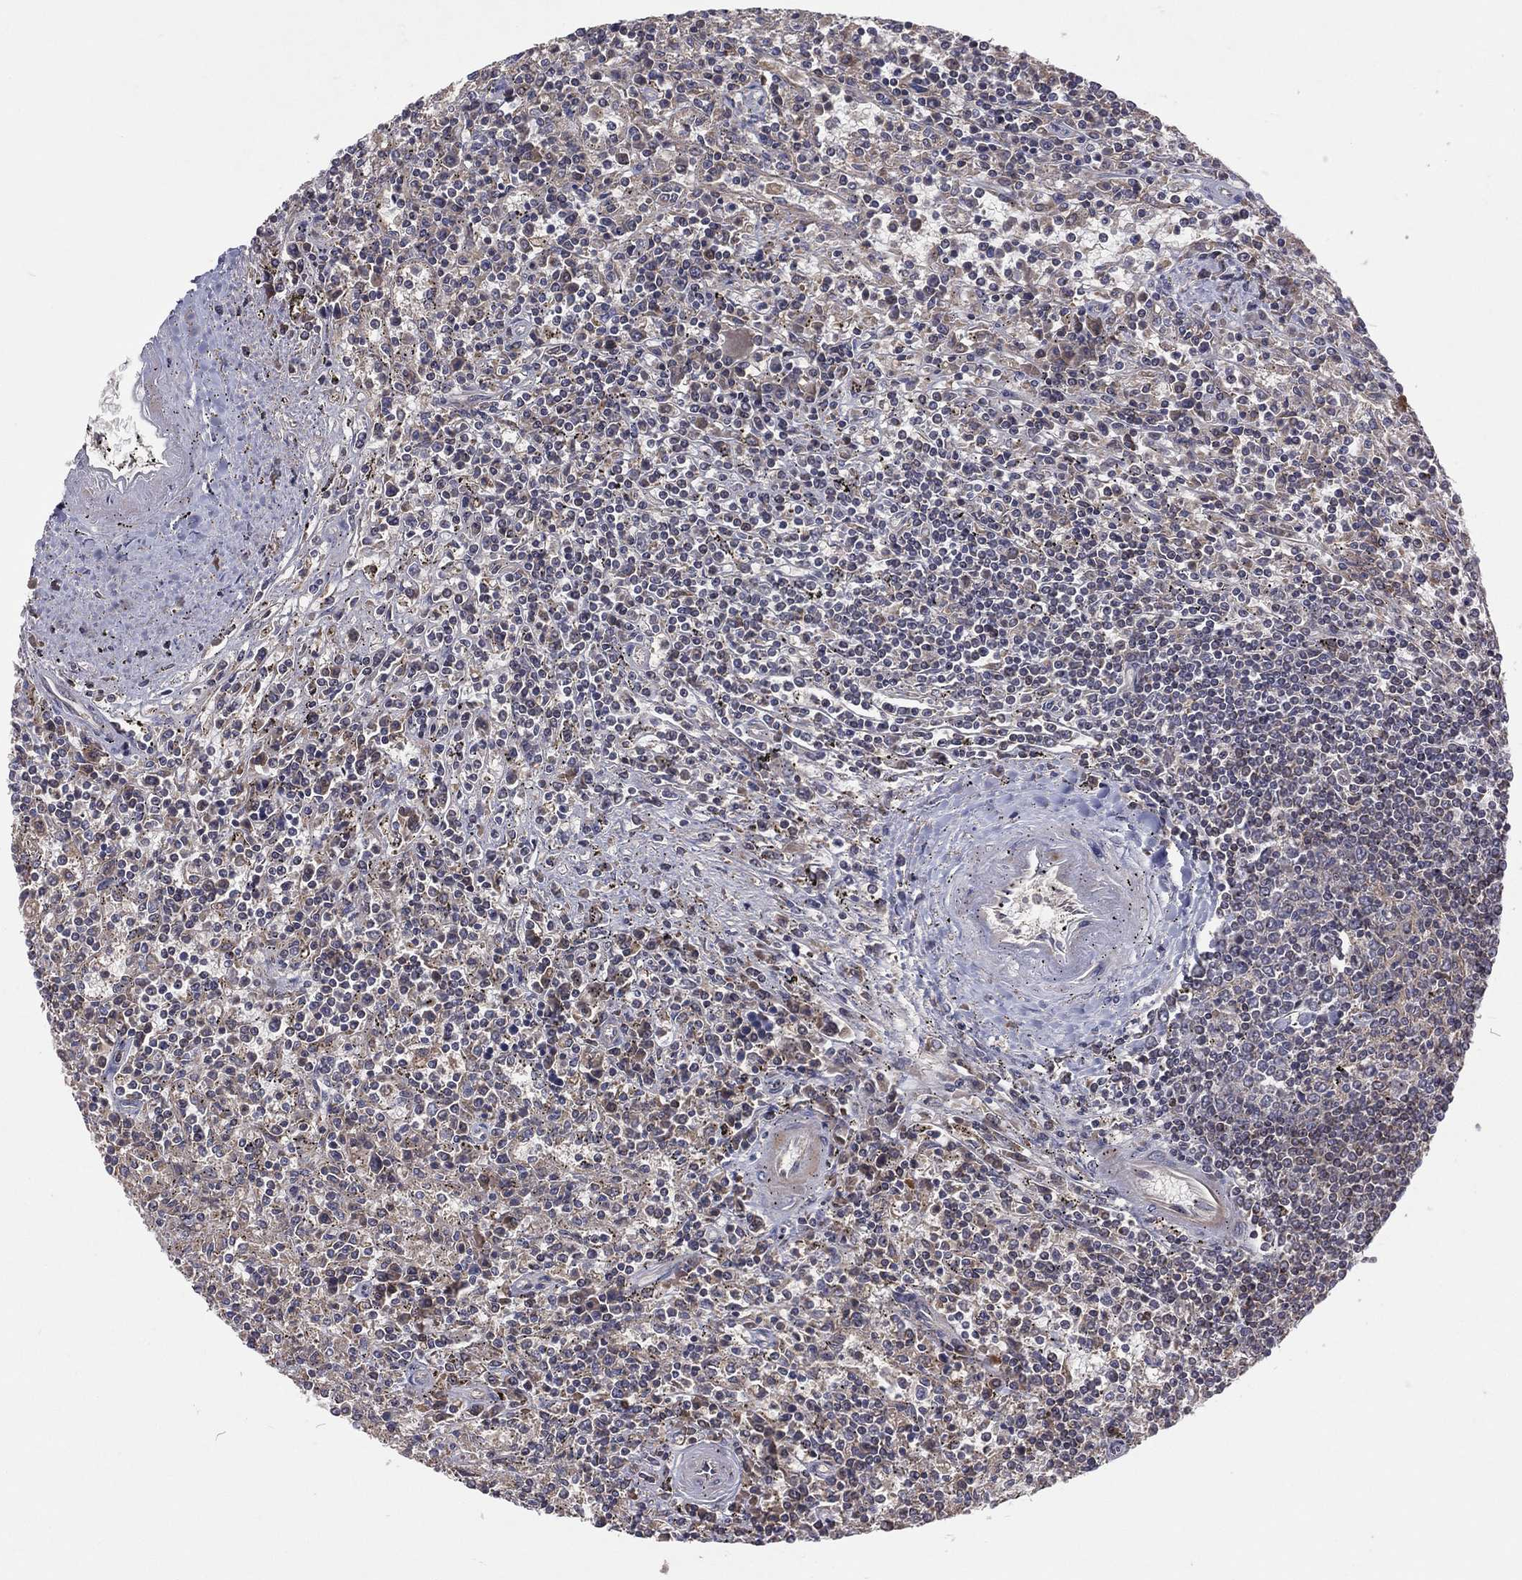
{"staining": {"intensity": "moderate", "quantity": "<25%", "location": "cytoplasmic/membranous"}, "tissue": "lymphoma", "cell_type": "Tumor cells", "image_type": "cancer", "snomed": [{"axis": "morphology", "description": "Malignant lymphoma, non-Hodgkin's type, Low grade"}, {"axis": "topography", "description": "Spleen"}], "caption": "High-power microscopy captured an immunohistochemistry photomicrograph of lymphoma, revealing moderate cytoplasmic/membranous staining in about <25% of tumor cells.", "gene": "STARD3", "patient": {"sex": "male", "age": 62}}